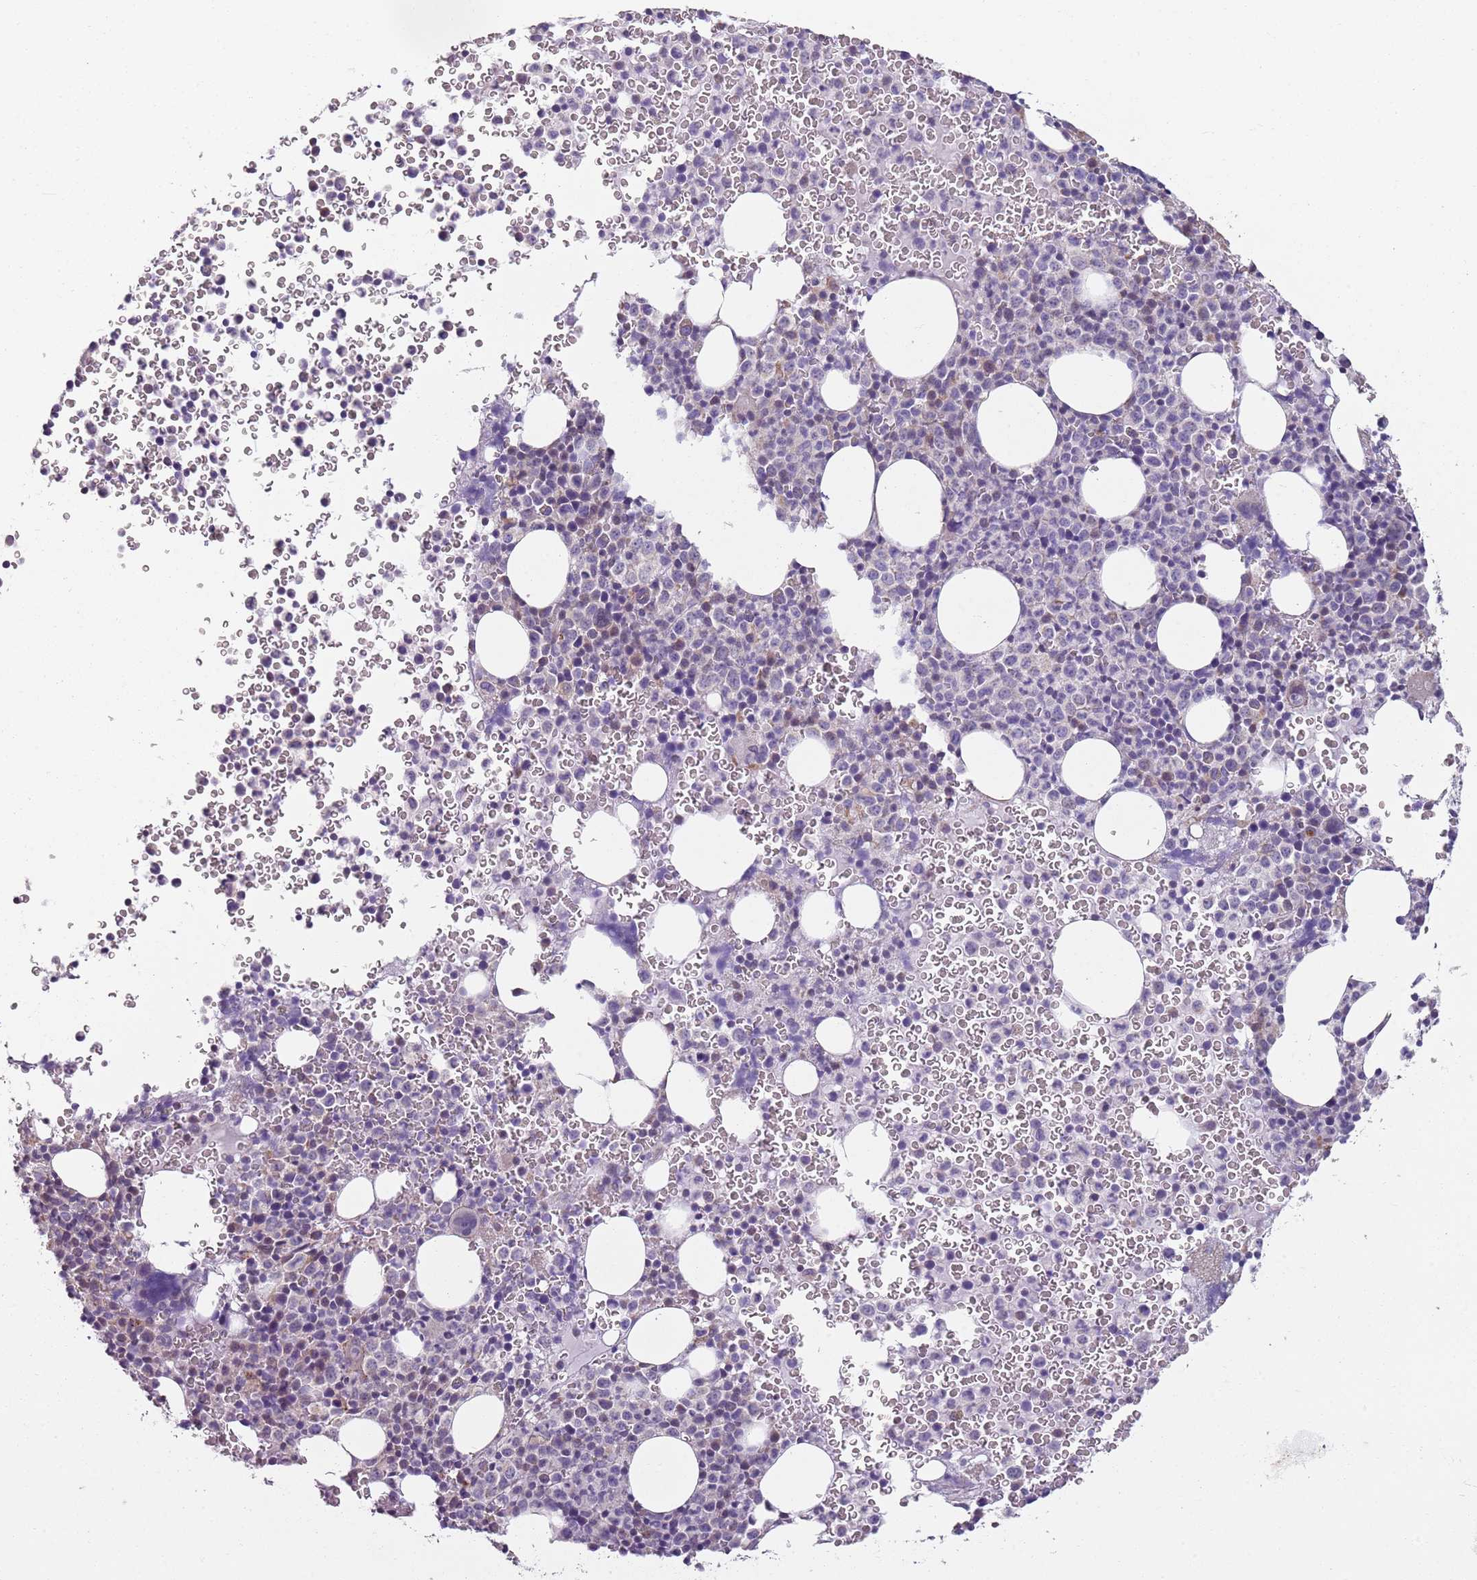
{"staining": {"intensity": "negative", "quantity": "none", "location": "none"}, "tissue": "bone marrow", "cell_type": "Hematopoietic cells", "image_type": "normal", "snomed": [{"axis": "morphology", "description": "Normal tissue, NOS"}, {"axis": "topography", "description": "Bone marrow"}], "caption": "This micrograph is of unremarkable bone marrow stained with immunohistochemistry (IHC) to label a protein in brown with the nuclei are counter-stained blue. There is no staining in hematopoietic cells.", "gene": "GAS8", "patient": {"sex": "female", "age": 54}}